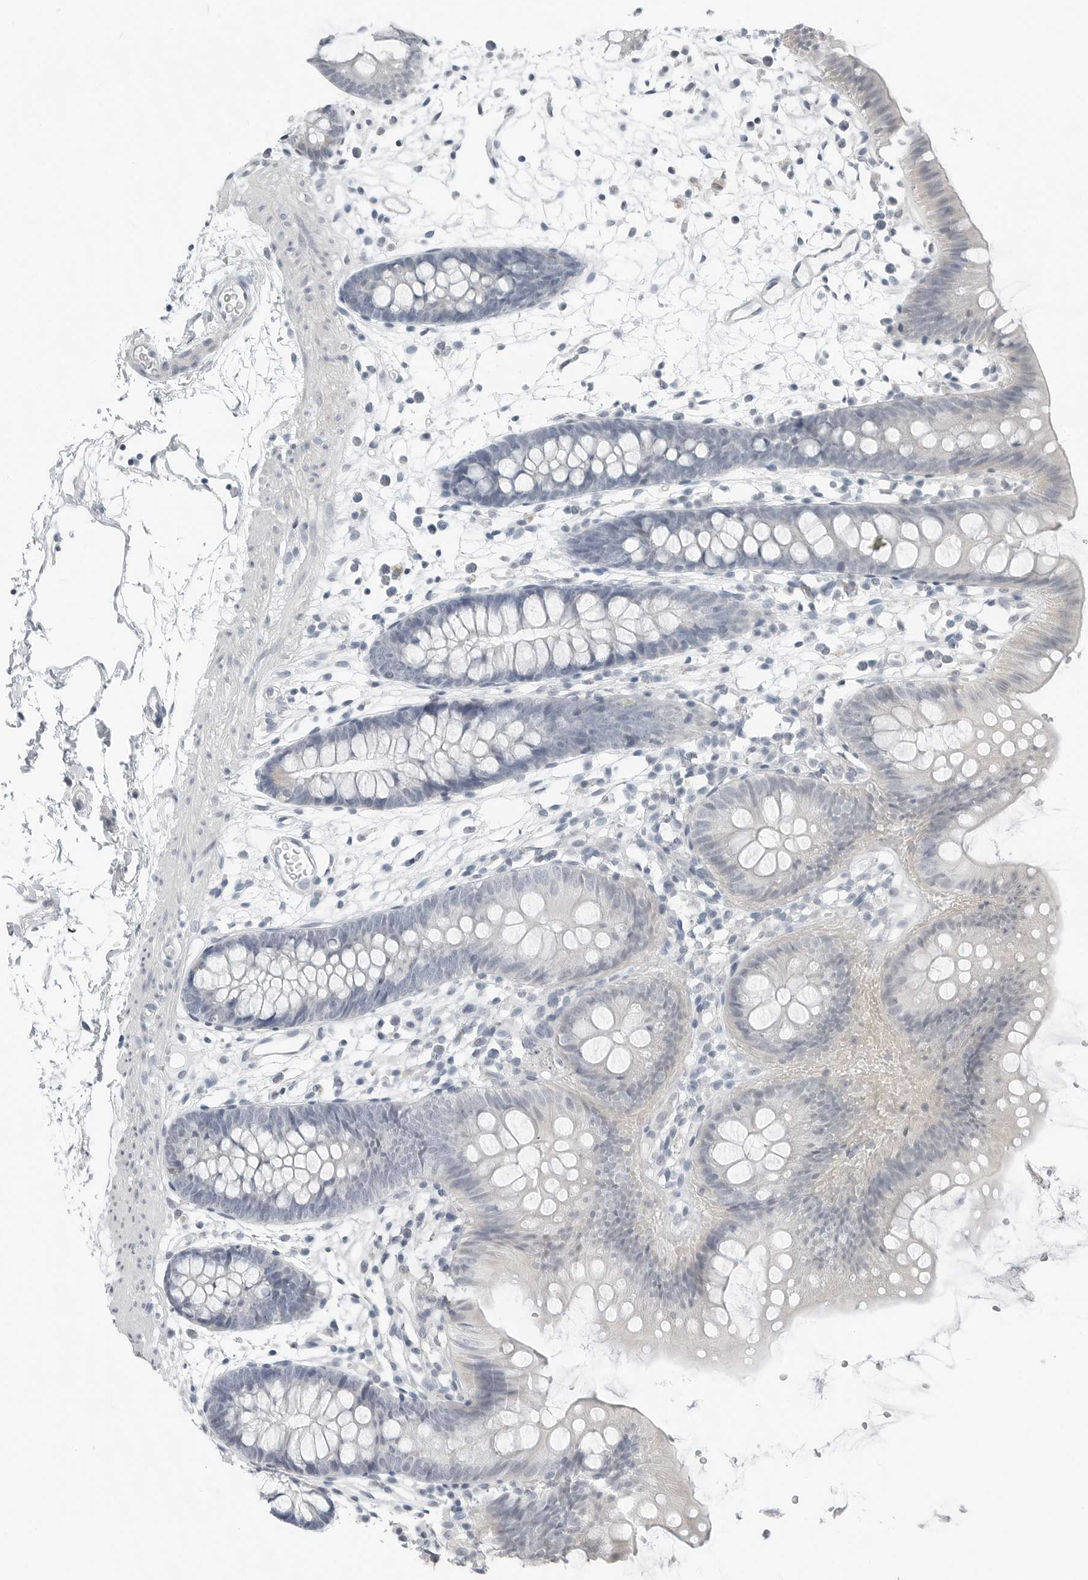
{"staining": {"intensity": "negative", "quantity": "none", "location": "none"}, "tissue": "colon", "cell_type": "Endothelial cells", "image_type": "normal", "snomed": [{"axis": "morphology", "description": "Normal tissue, NOS"}, {"axis": "topography", "description": "Colon"}], "caption": "Colon was stained to show a protein in brown. There is no significant staining in endothelial cells. (DAB immunohistochemistry (IHC) with hematoxylin counter stain).", "gene": "XIRP1", "patient": {"sex": "male", "age": 56}}